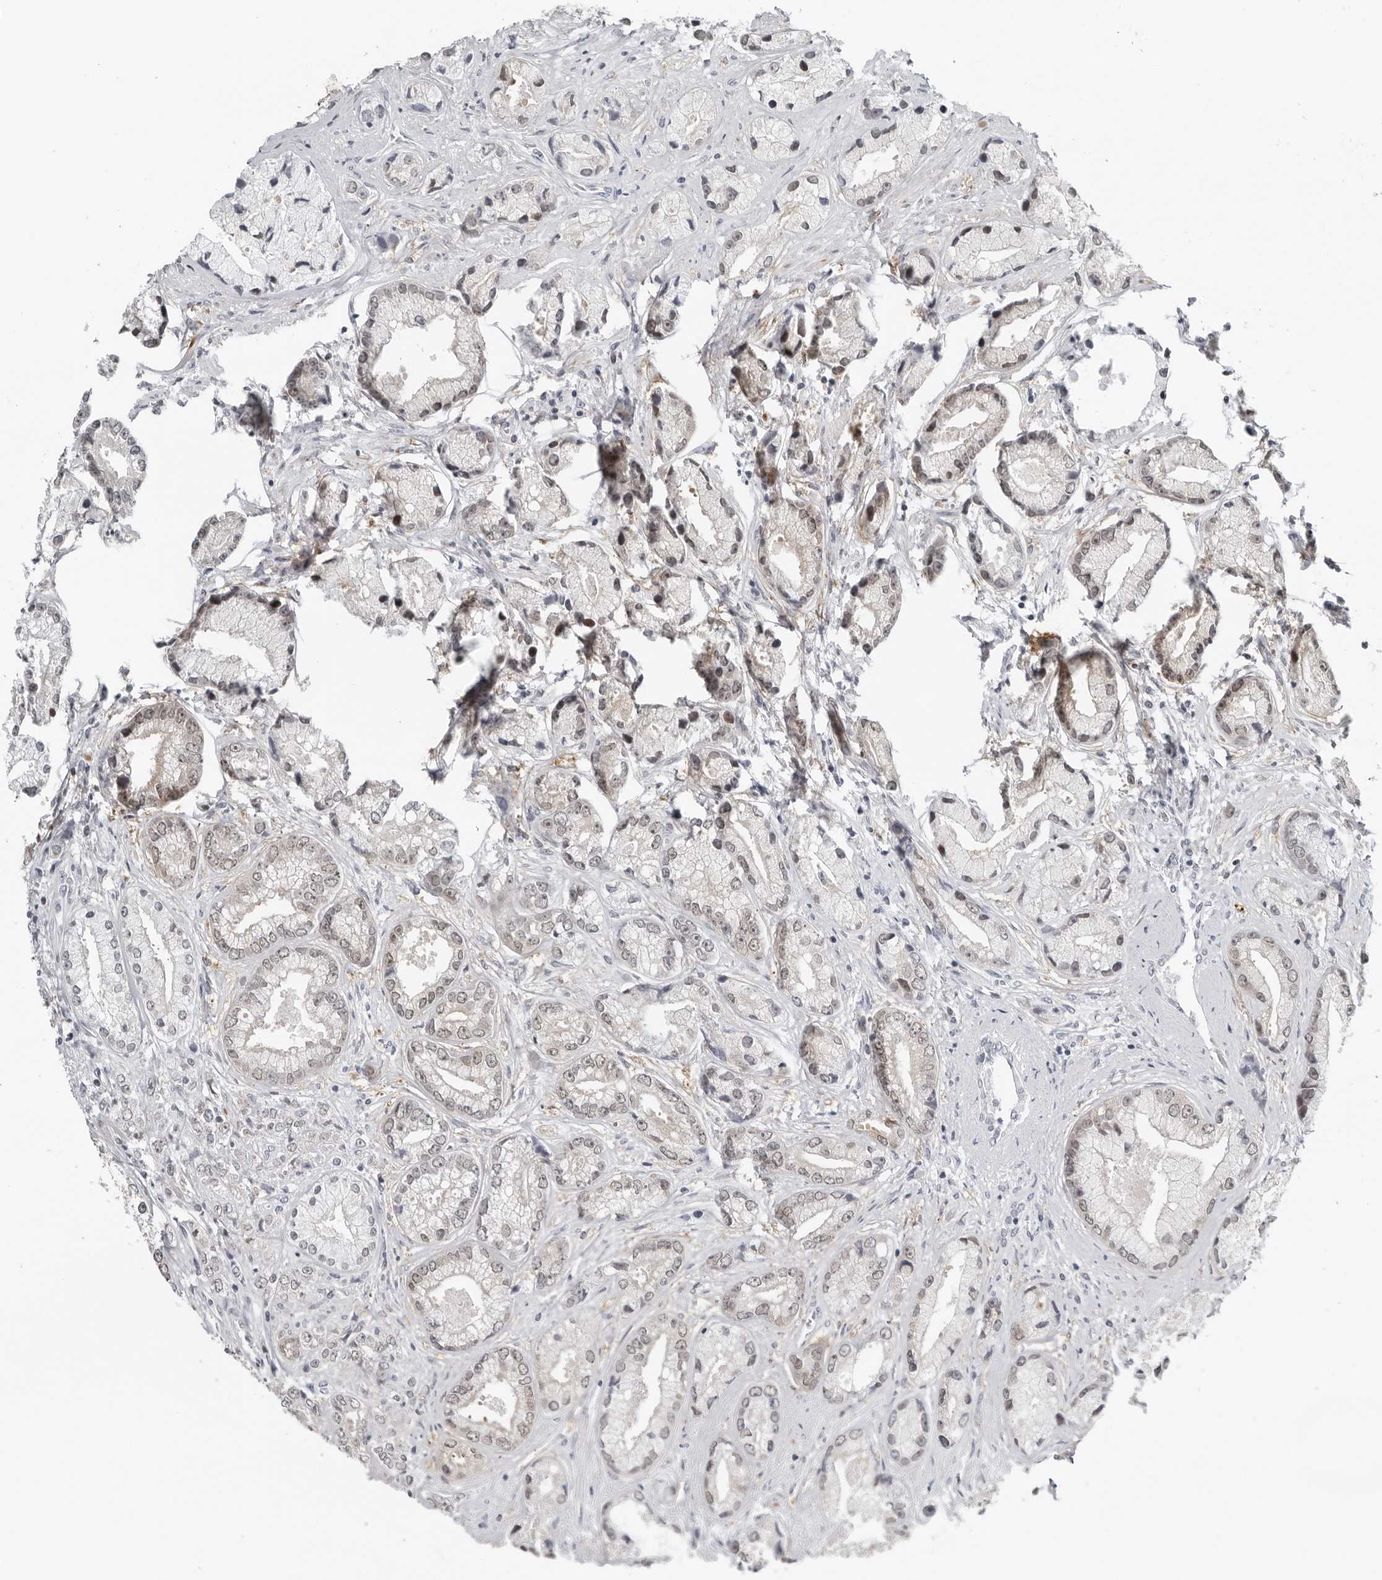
{"staining": {"intensity": "weak", "quantity": "<25%", "location": "nuclear"}, "tissue": "prostate cancer", "cell_type": "Tumor cells", "image_type": "cancer", "snomed": [{"axis": "morphology", "description": "Adenocarcinoma, High grade"}, {"axis": "topography", "description": "Prostate"}], "caption": "There is no significant positivity in tumor cells of prostate cancer (adenocarcinoma (high-grade)).", "gene": "PPP1R42", "patient": {"sex": "male", "age": 61}}